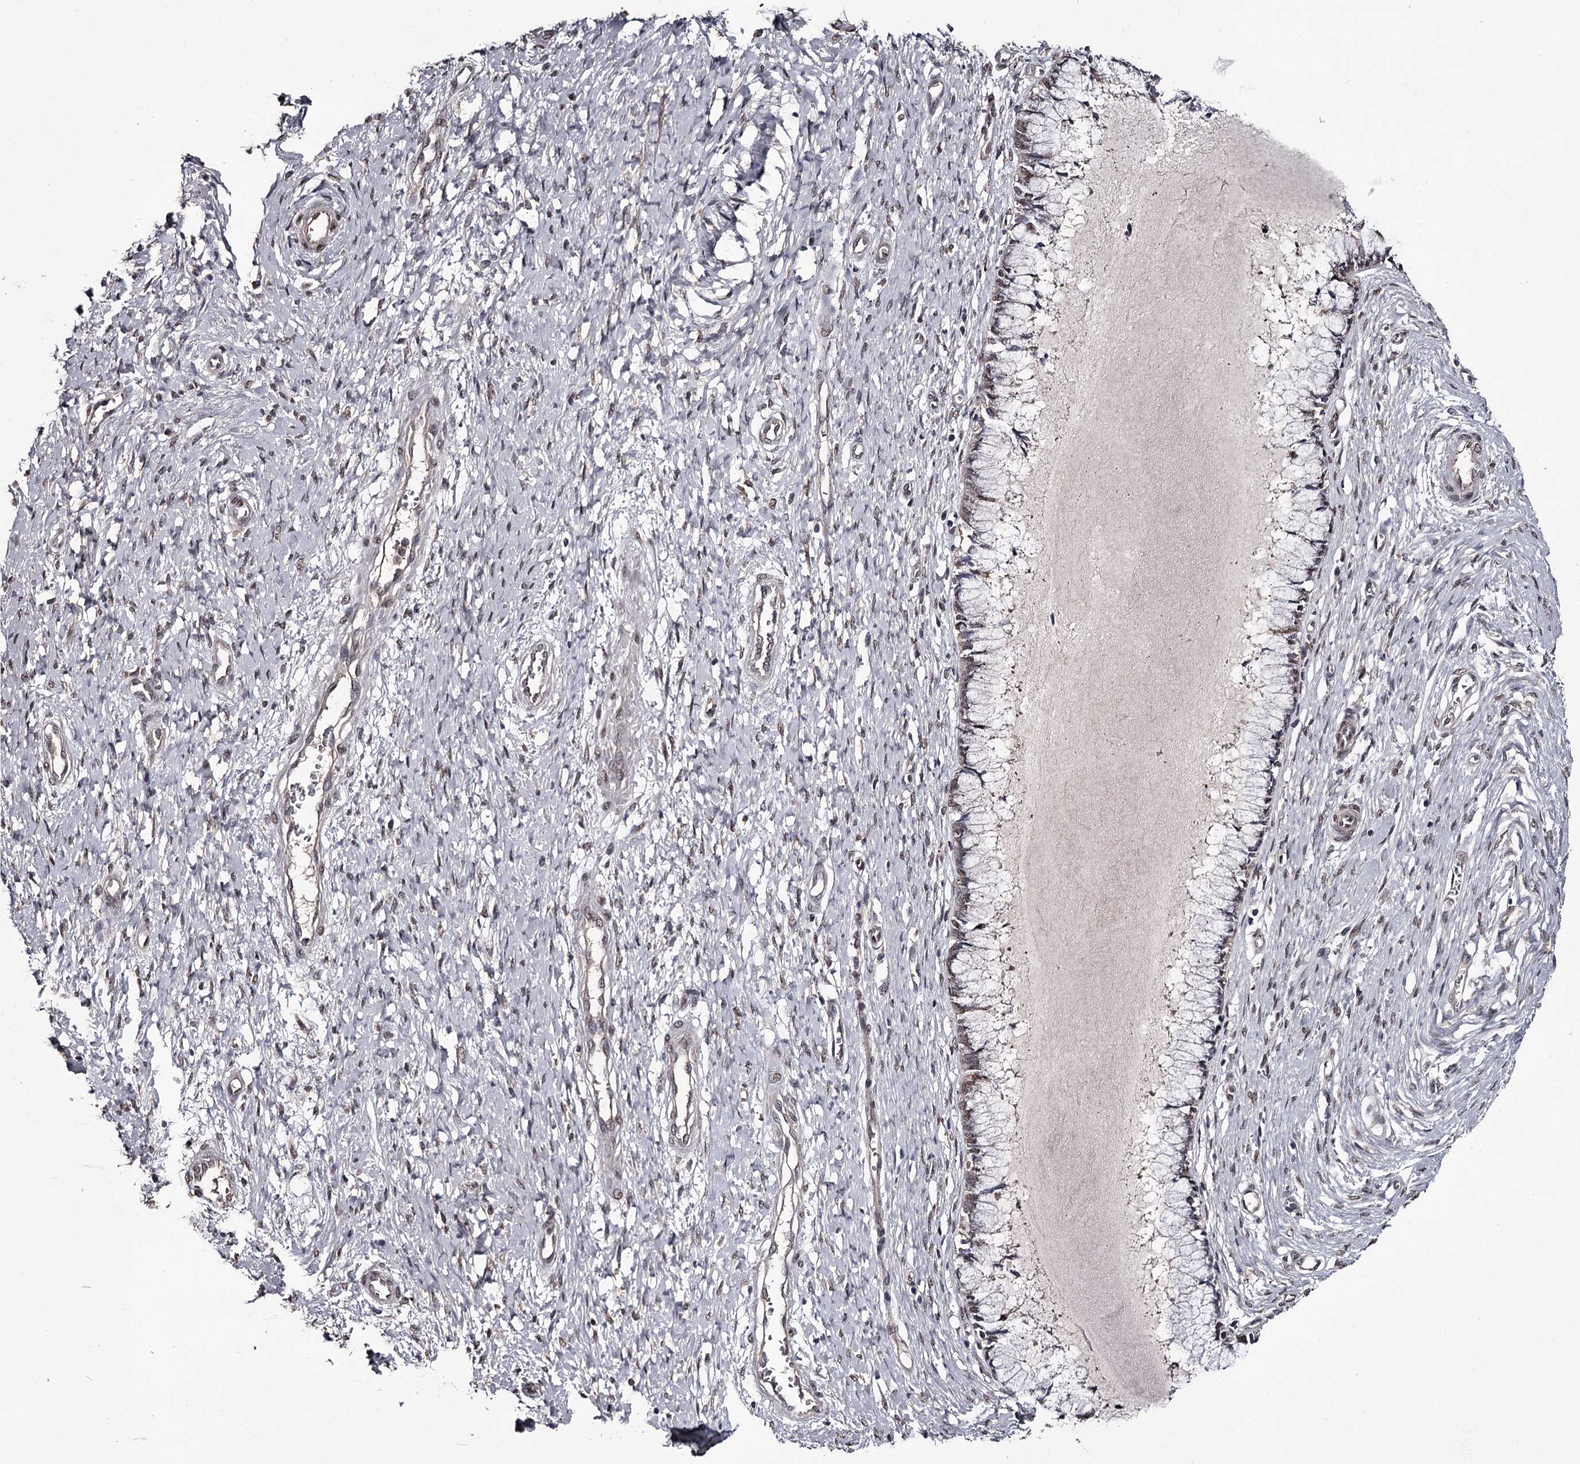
{"staining": {"intensity": "weak", "quantity": ">75%", "location": "nuclear"}, "tissue": "cervix", "cell_type": "Glandular cells", "image_type": "normal", "snomed": [{"axis": "morphology", "description": "Normal tissue, NOS"}, {"axis": "topography", "description": "Cervix"}], "caption": "Weak nuclear staining for a protein is appreciated in approximately >75% of glandular cells of normal cervix using IHC.", "gene": "PRPF40B", "patient": {"sex": "female", "age": 55}}